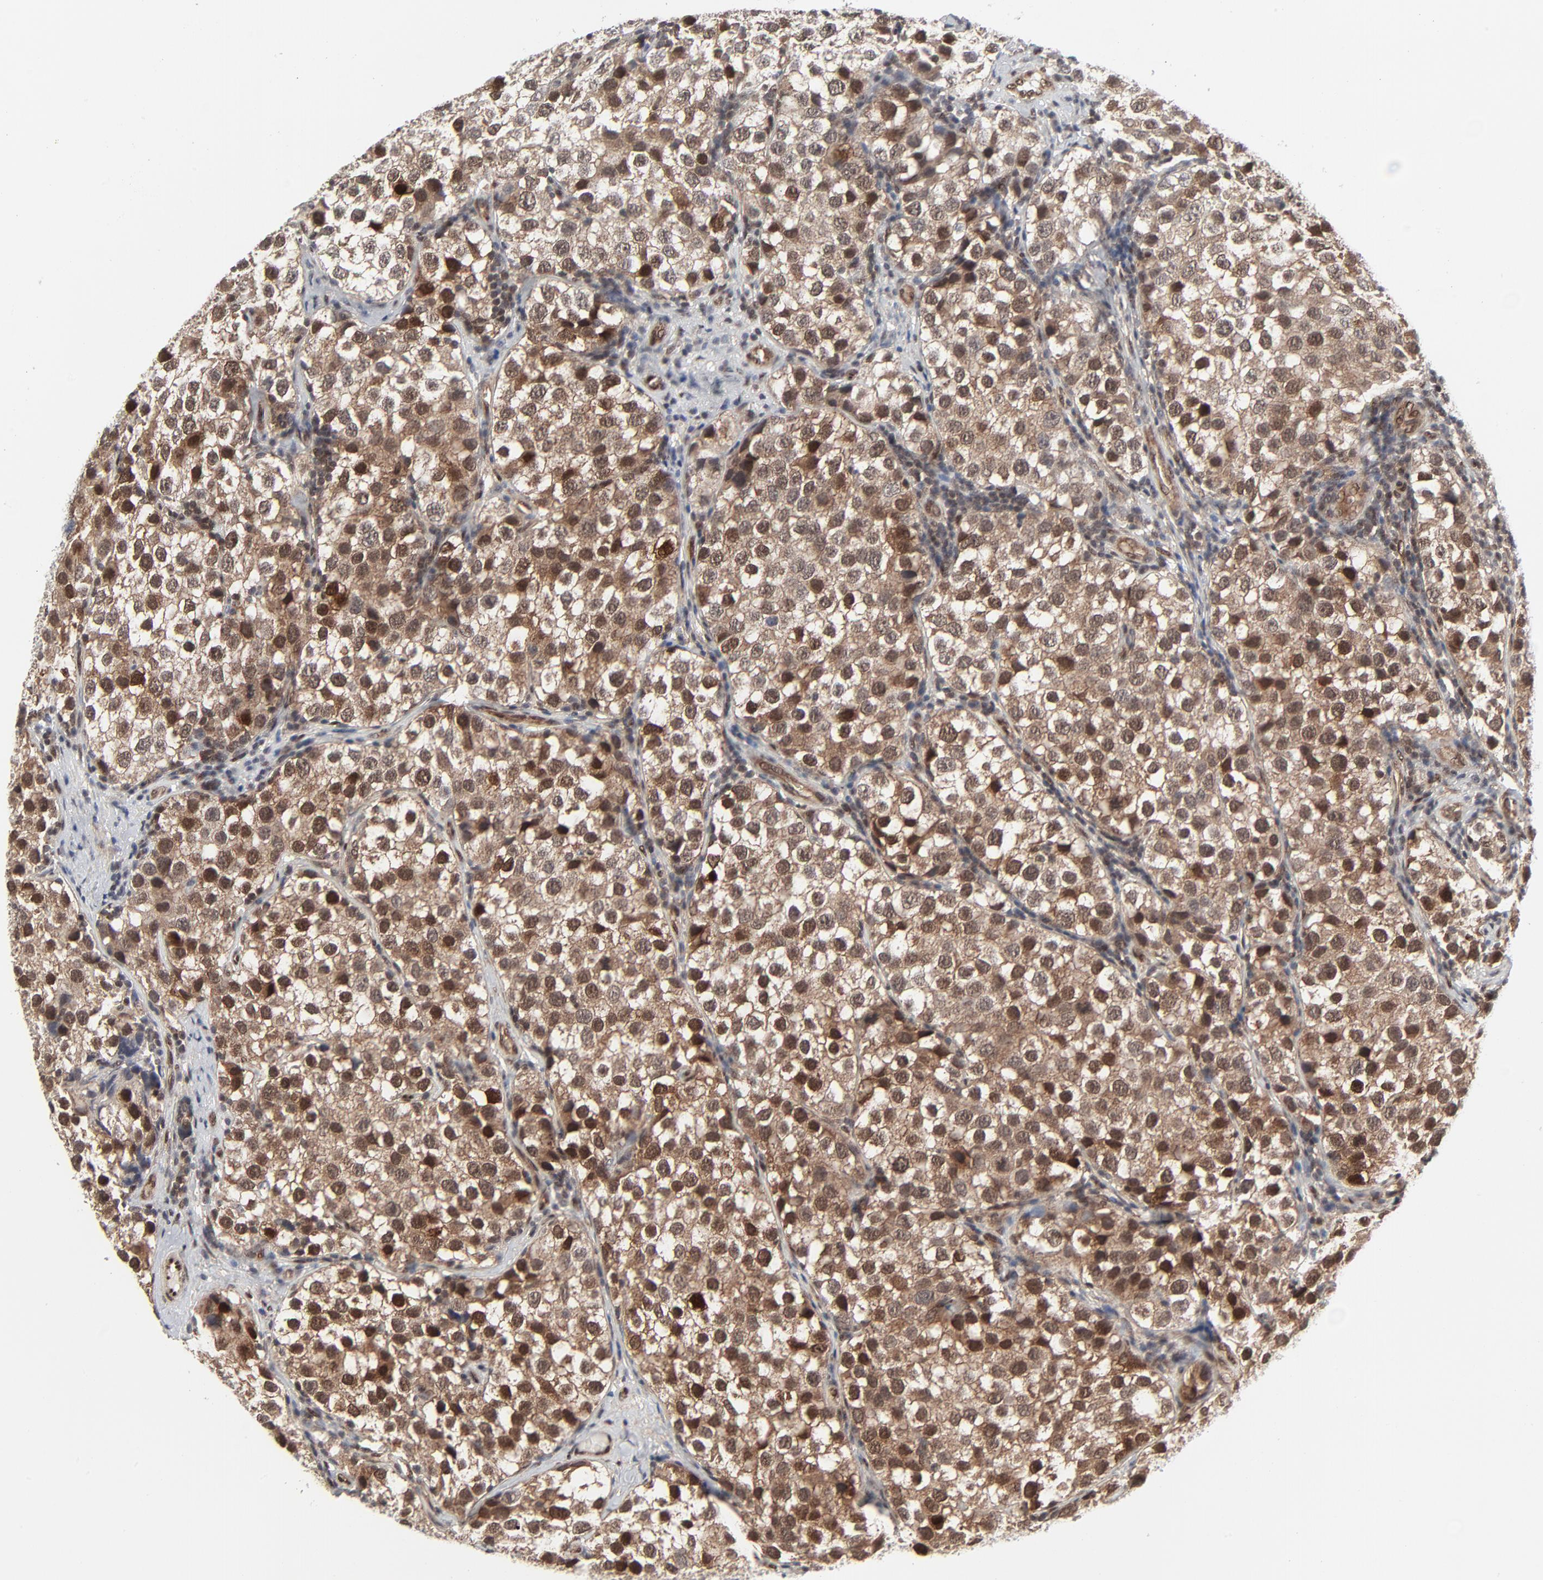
{"staining": {"intensity": "strong", "quantity": ">75%", "location": "cytoplasmic/membranous,nuclear"}, "tissue": "testis cancer", "cell_type": "Tumor cells", "image_type": "cancer", "snomed": [{"axis": "morphology", "description": "Seminoma, NOS"}, {"axis": "topography", "description": "Testis"}], "caption": "A micrograph of testis seminoma stained for a protein demonstrates strong cytoplasmic/membranous and nuclear brown staining in tumor cells.", "gene": "AKT1", "patient": {"sex": "male", "age": 39}}